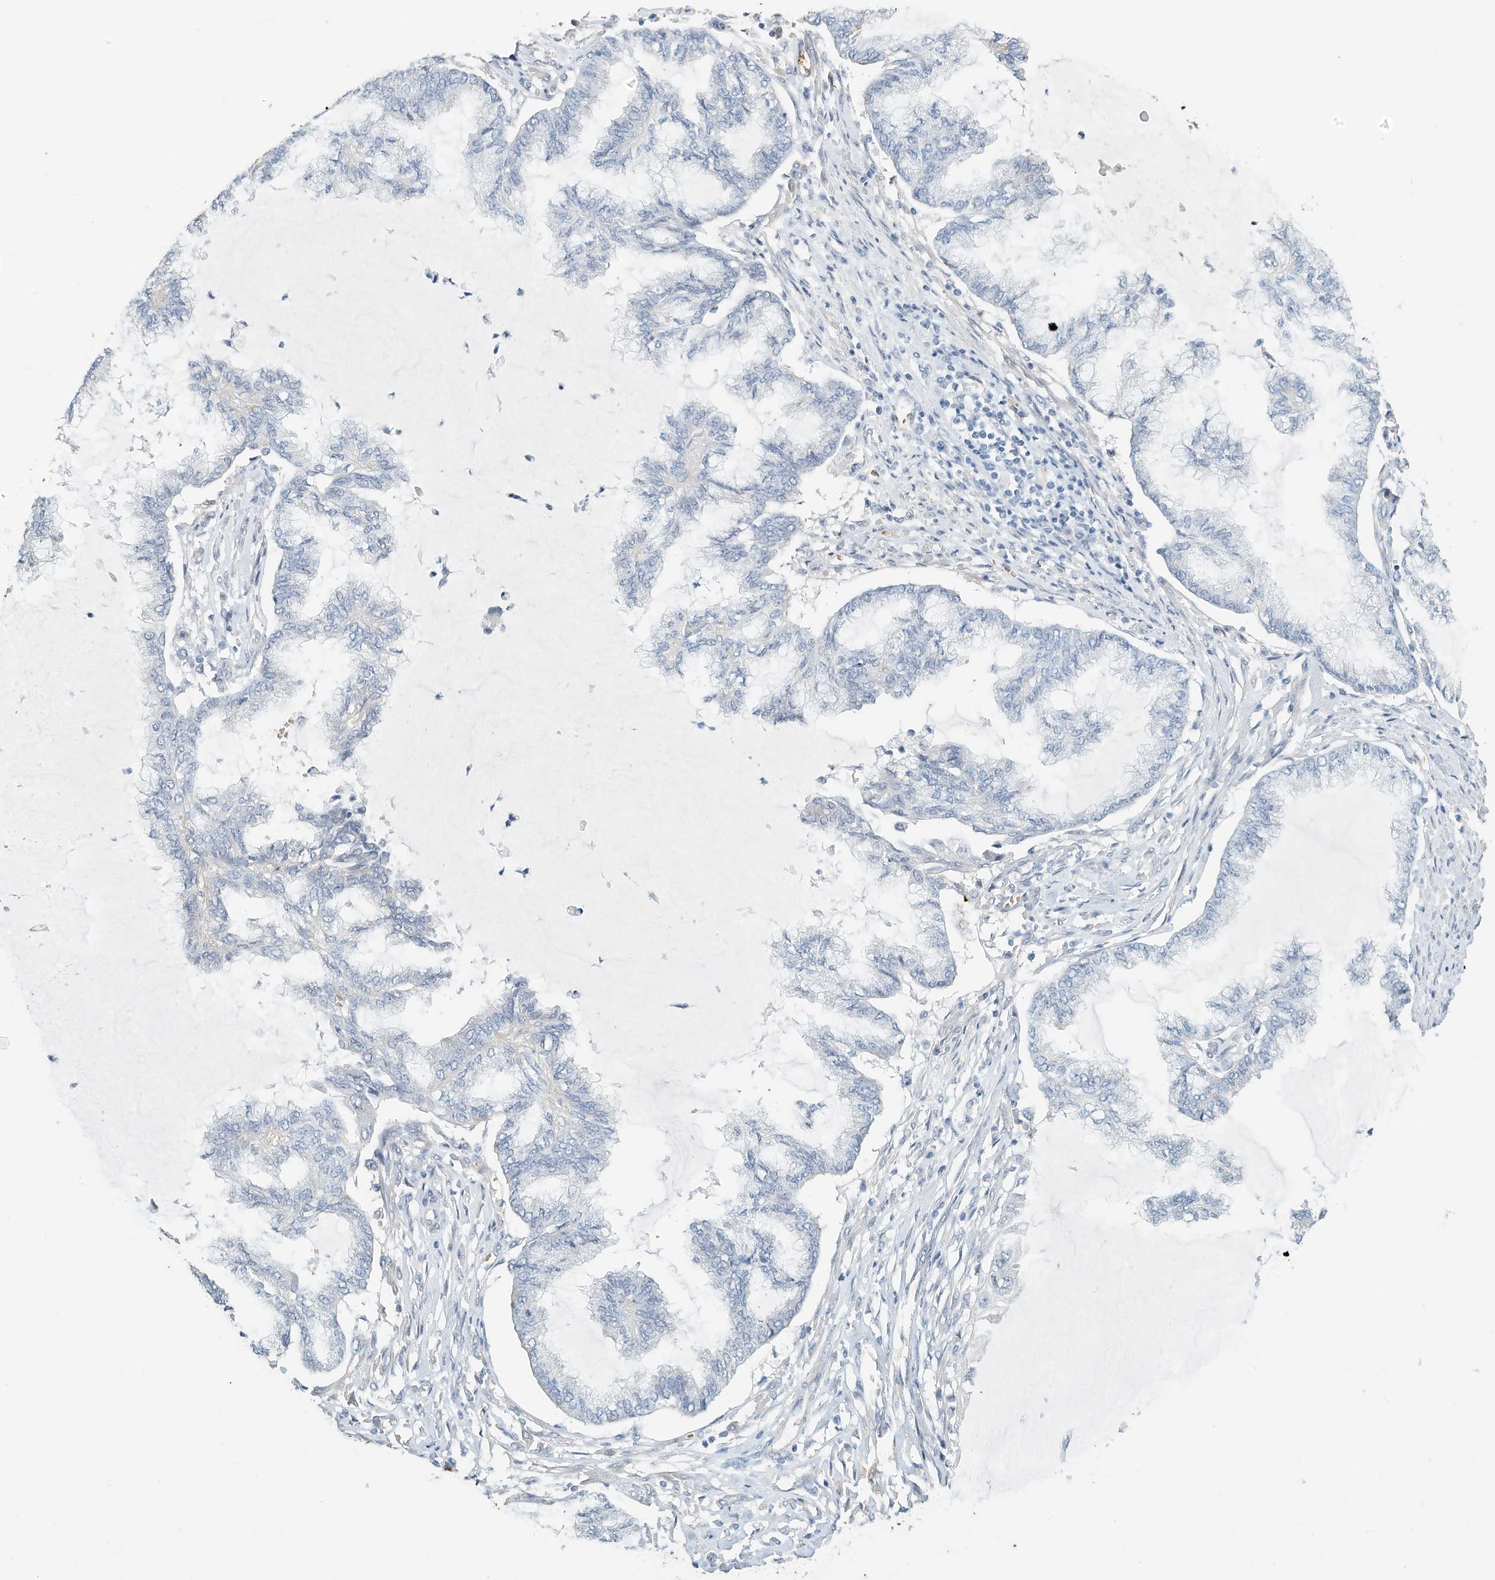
{"staining": {"intensity": "negative", "quantity": "none", "location": "none"}, "tissue": "endometrial cancer", "cell_type": "Tumor cells", "image_type": "cancer", "snomed": [{"axis": "morphology", "description": "Adenocarcinoma, NOS"}, {"axis": "topography", "description": "Endometrium"}], "caption": "DAB (3,3'-diaminobenzidine) immunohistochemical staining of endometrial cancer reveals no significant staining in tumor cells.", "gene": "RCAN3", "patient": {"sex": "female", "age": 86}}